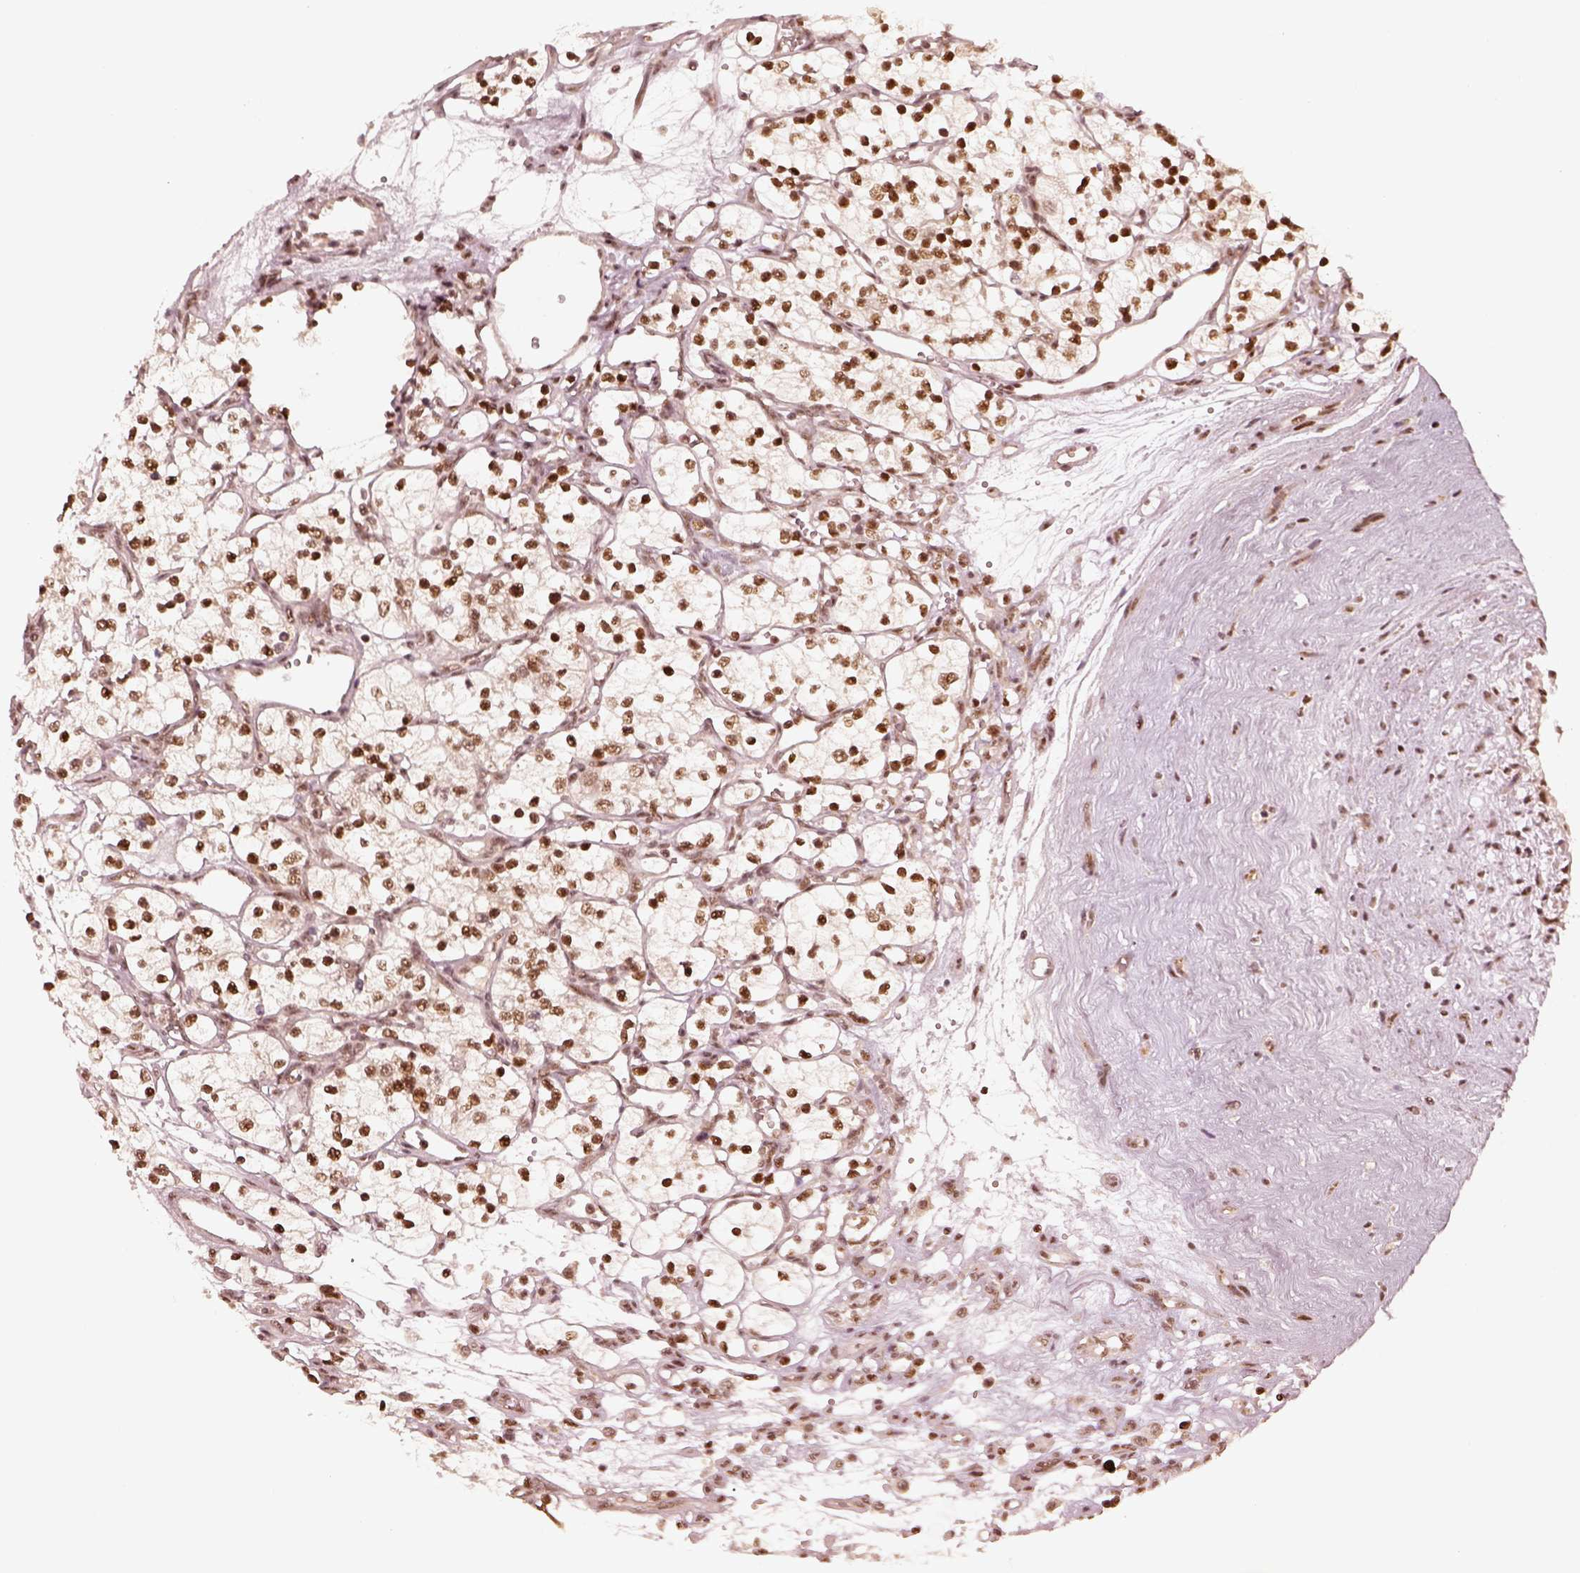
{"staining": {"intensity": "strong", "quantity": ">75%", "location": "nuclear"}, "tissue": "renal cancer", "cell_type": "Tumor cells", "image_type": "cancer", "snomed": [{"axis": "morphology", "description": "Adenocarcinoma, NOS"}, {"axis": "topography", "description": "Kidney"}], "caption": "This is an image of IHC staining of renal cancer (adenocarcinoma), which shows strong positivity in the nuclear of tumor cells.", "gene": "GMEB2", "patient": {"sex": "female", "age": 69}}